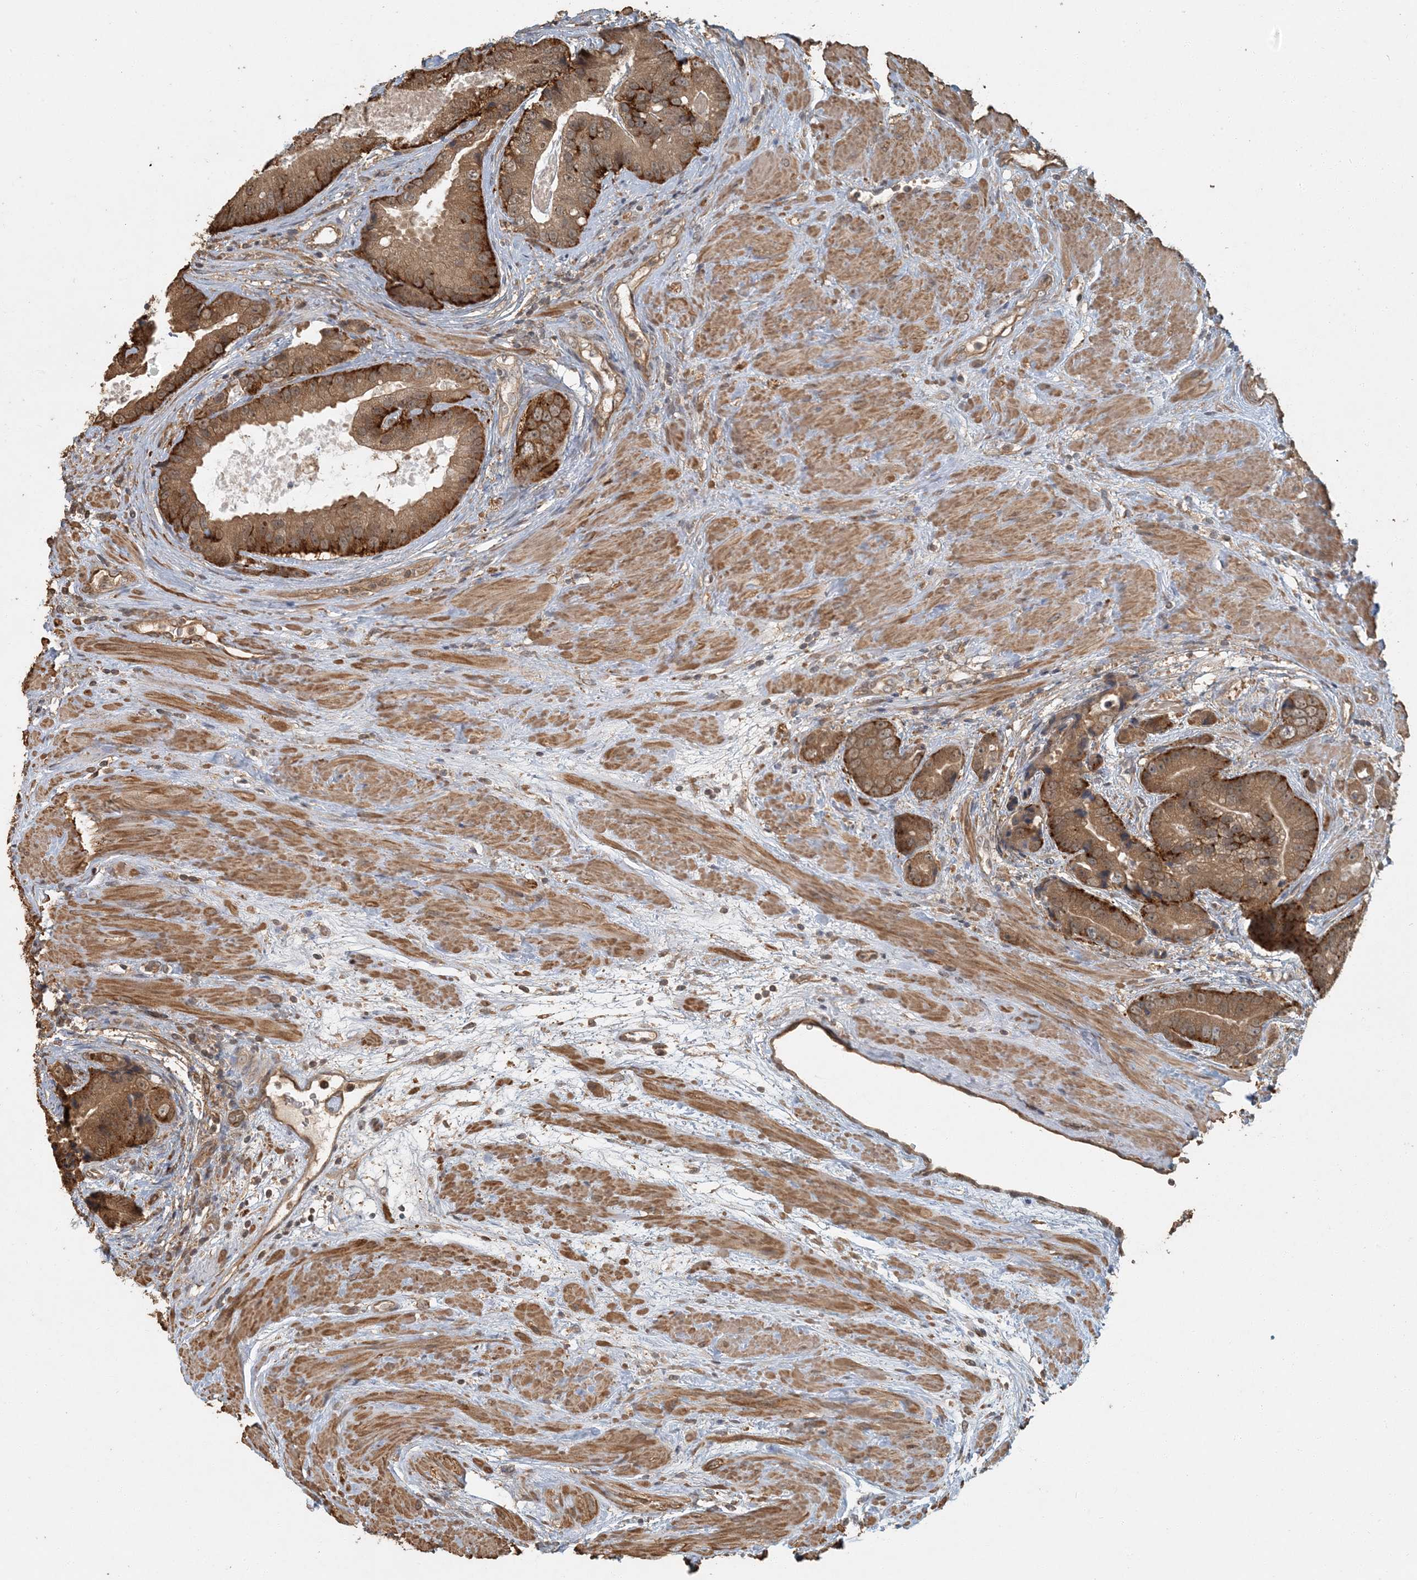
{"staining": {"intensity": "moderate", "quantity": ">75%", "location": "cytoplasmic/membranous"}, "tissue": "prostate cancer", "cell_type": "Tumor cells", "image_type": "cancer", "snomed": [{"axis": "morphology", "description": "Adenocarcinoma, High grade"}, {"axis": "topography", "description": "Prostate"}], "caption": "IHC (DAB (3,3'-diaminobenzidine)) staining of prostate cancer (high-grade adenocarcinoma) displays moderate cytoplasmic/membranous protein staining in approximately >75% of tumor cells.", "gene": "AK9", "patient": {"sex": "male", "age": 70}}